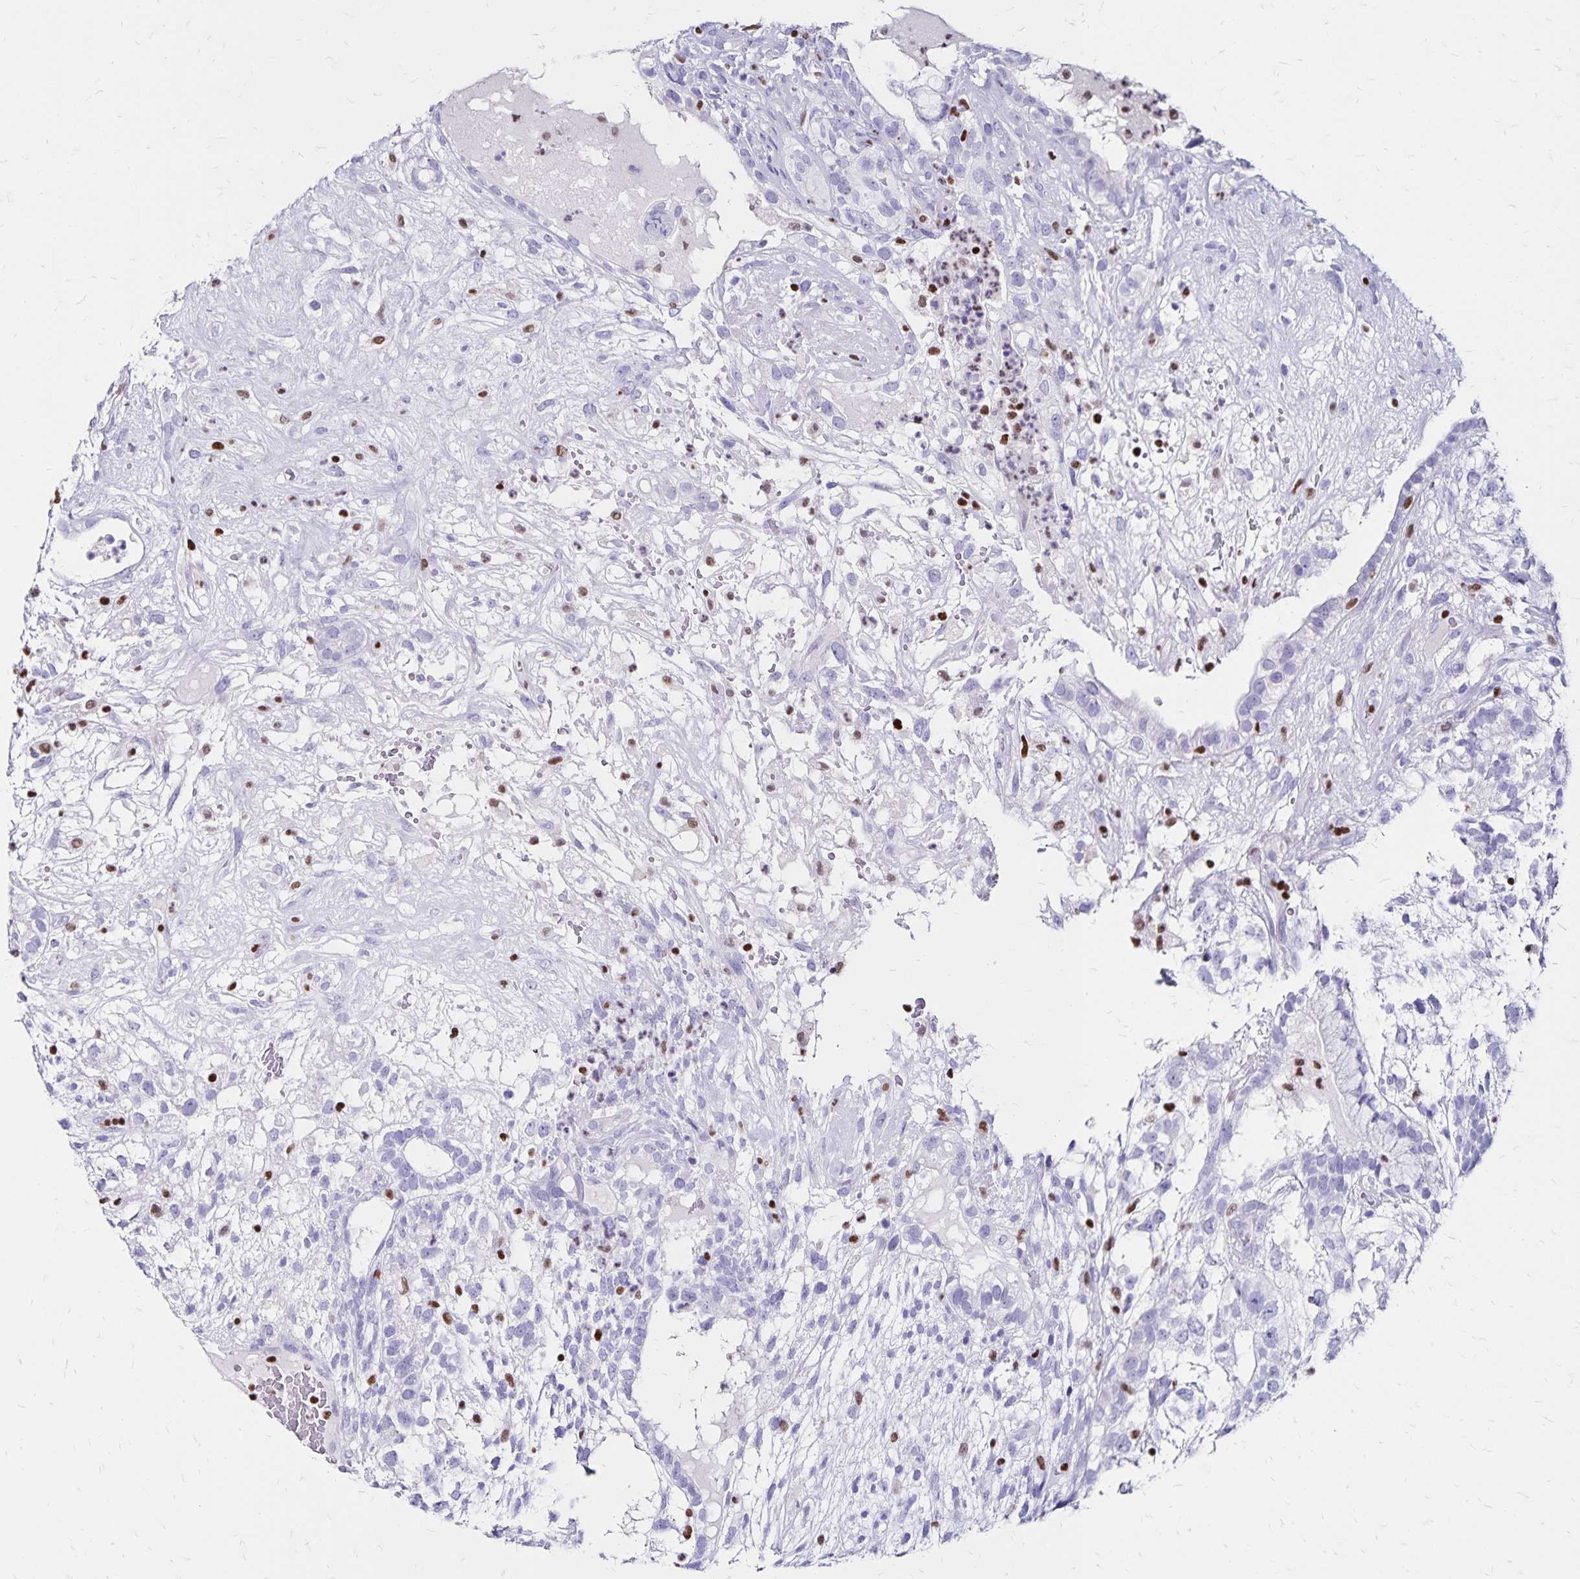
{"staining": {"intensity": "negative", "quantity": "none", "location": "none"}, "tissue": "testis cancer", "cell_type": "Tumor cells", "image_type": "cancer", "snomed": [{"axis": "morphology", "description": "Seminoma, NOS"}, {"axis": "morphology", "description": "Carcinoma, Embryonal, NOS"}, {"axis": "topography", "description": "Testis"}], "caption": "Protein analysis of testis seminoma demonstrates no significant expression in tumor cells.", "gene": "IKZF1", "patient": {"sex": "male", "age": 41}}